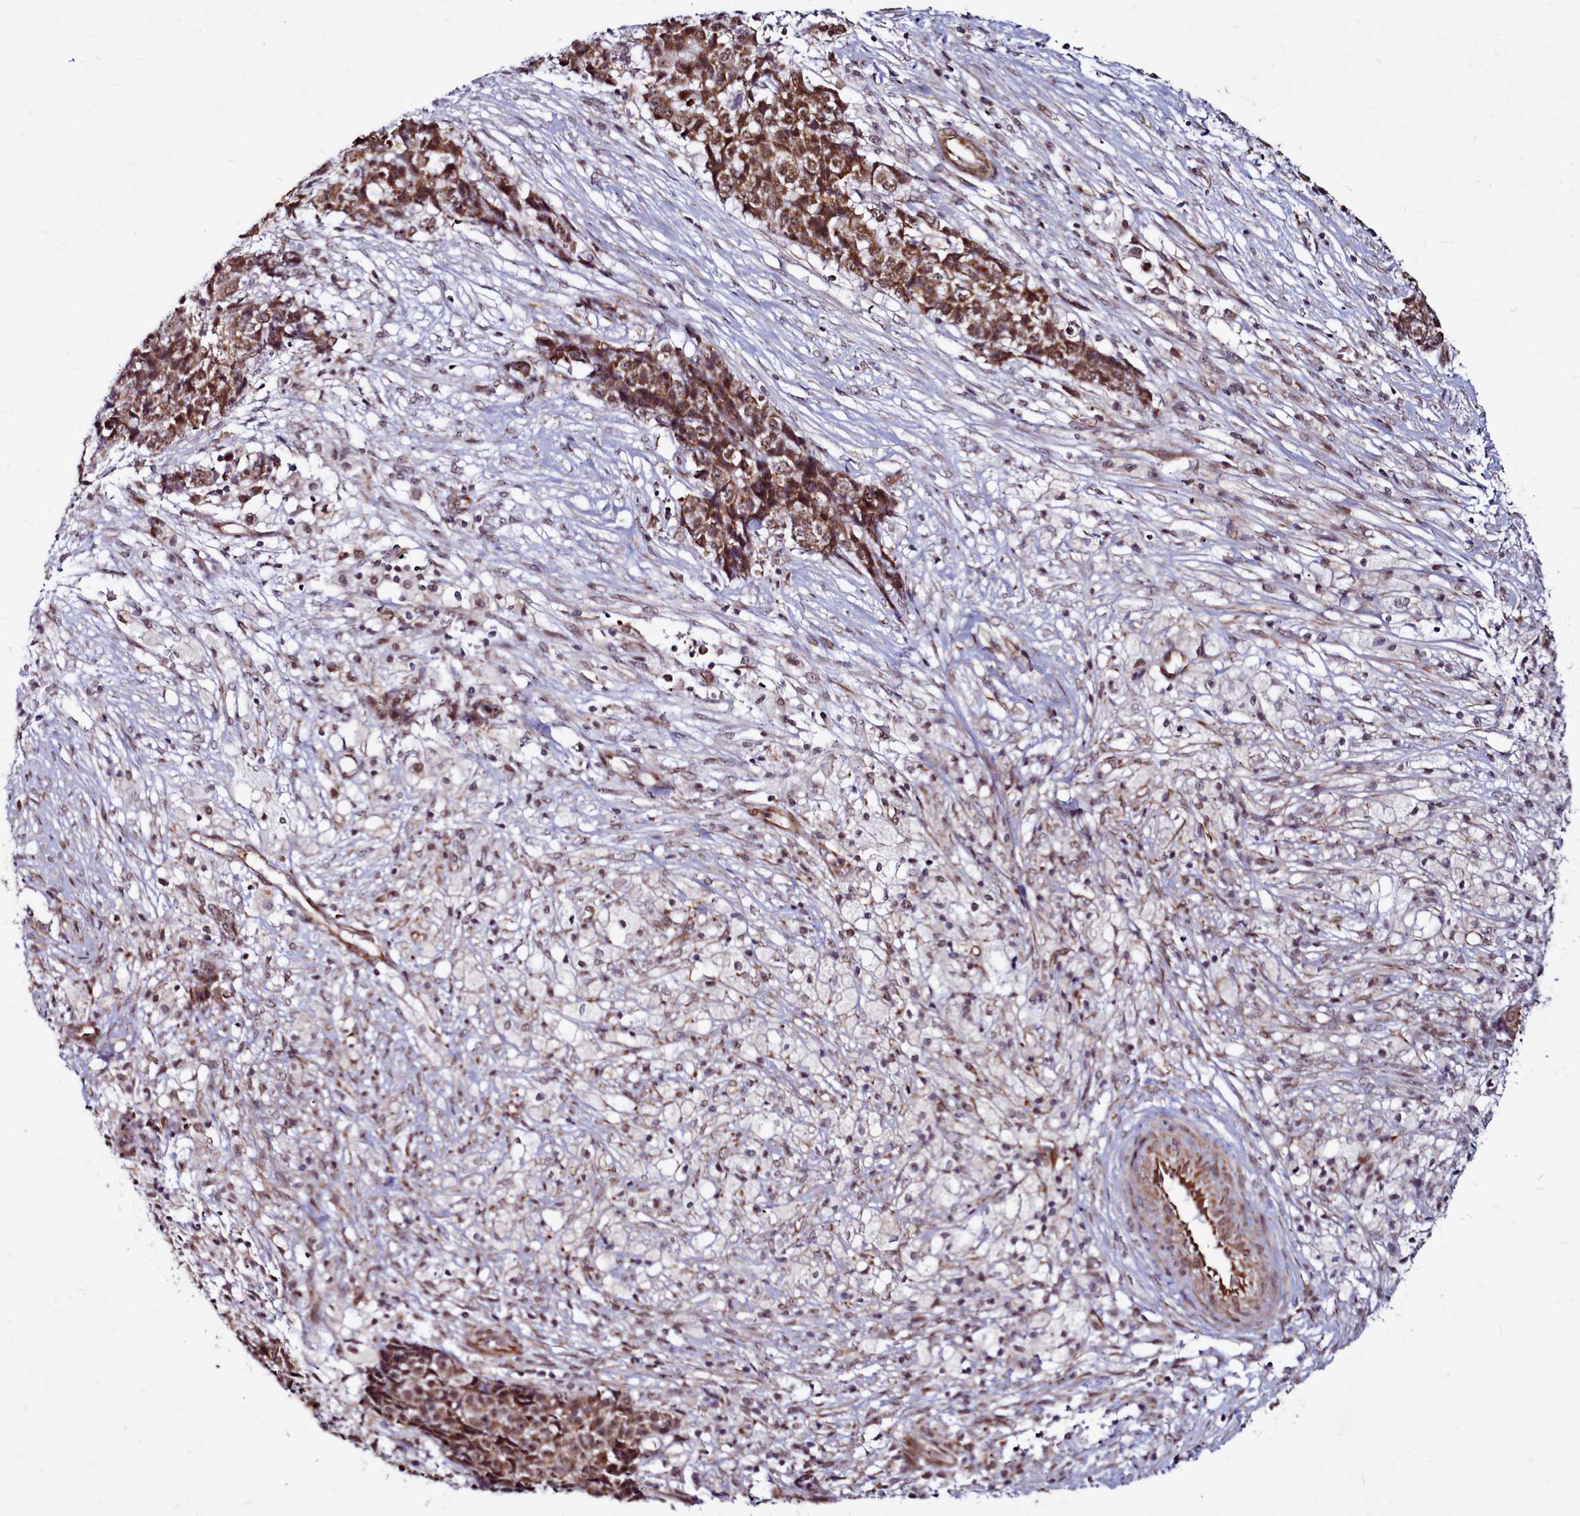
{"staining": {"intensity": "moderate", "quantity": ">75%", "location": "cytoplasmic/membranous,nuclear"}, "tissue": "ovarian cancer", "cell_type": "Tumor cells", "image_type": "cancer", "snomed": [{"axis": "morphology", "description": "Carcinoma, endometroid"}, {"axis": "topography", "description": "Ovary"}], "caption": "Immunohistochemistry (DAB) staining of human ovarian cancer shows moderate cytoplasmic/membranous and nuclear protein expression in approximately >75% of tumor cells.", "gene": "CLK3", "patient": {"sex": "female", "age": 42}}